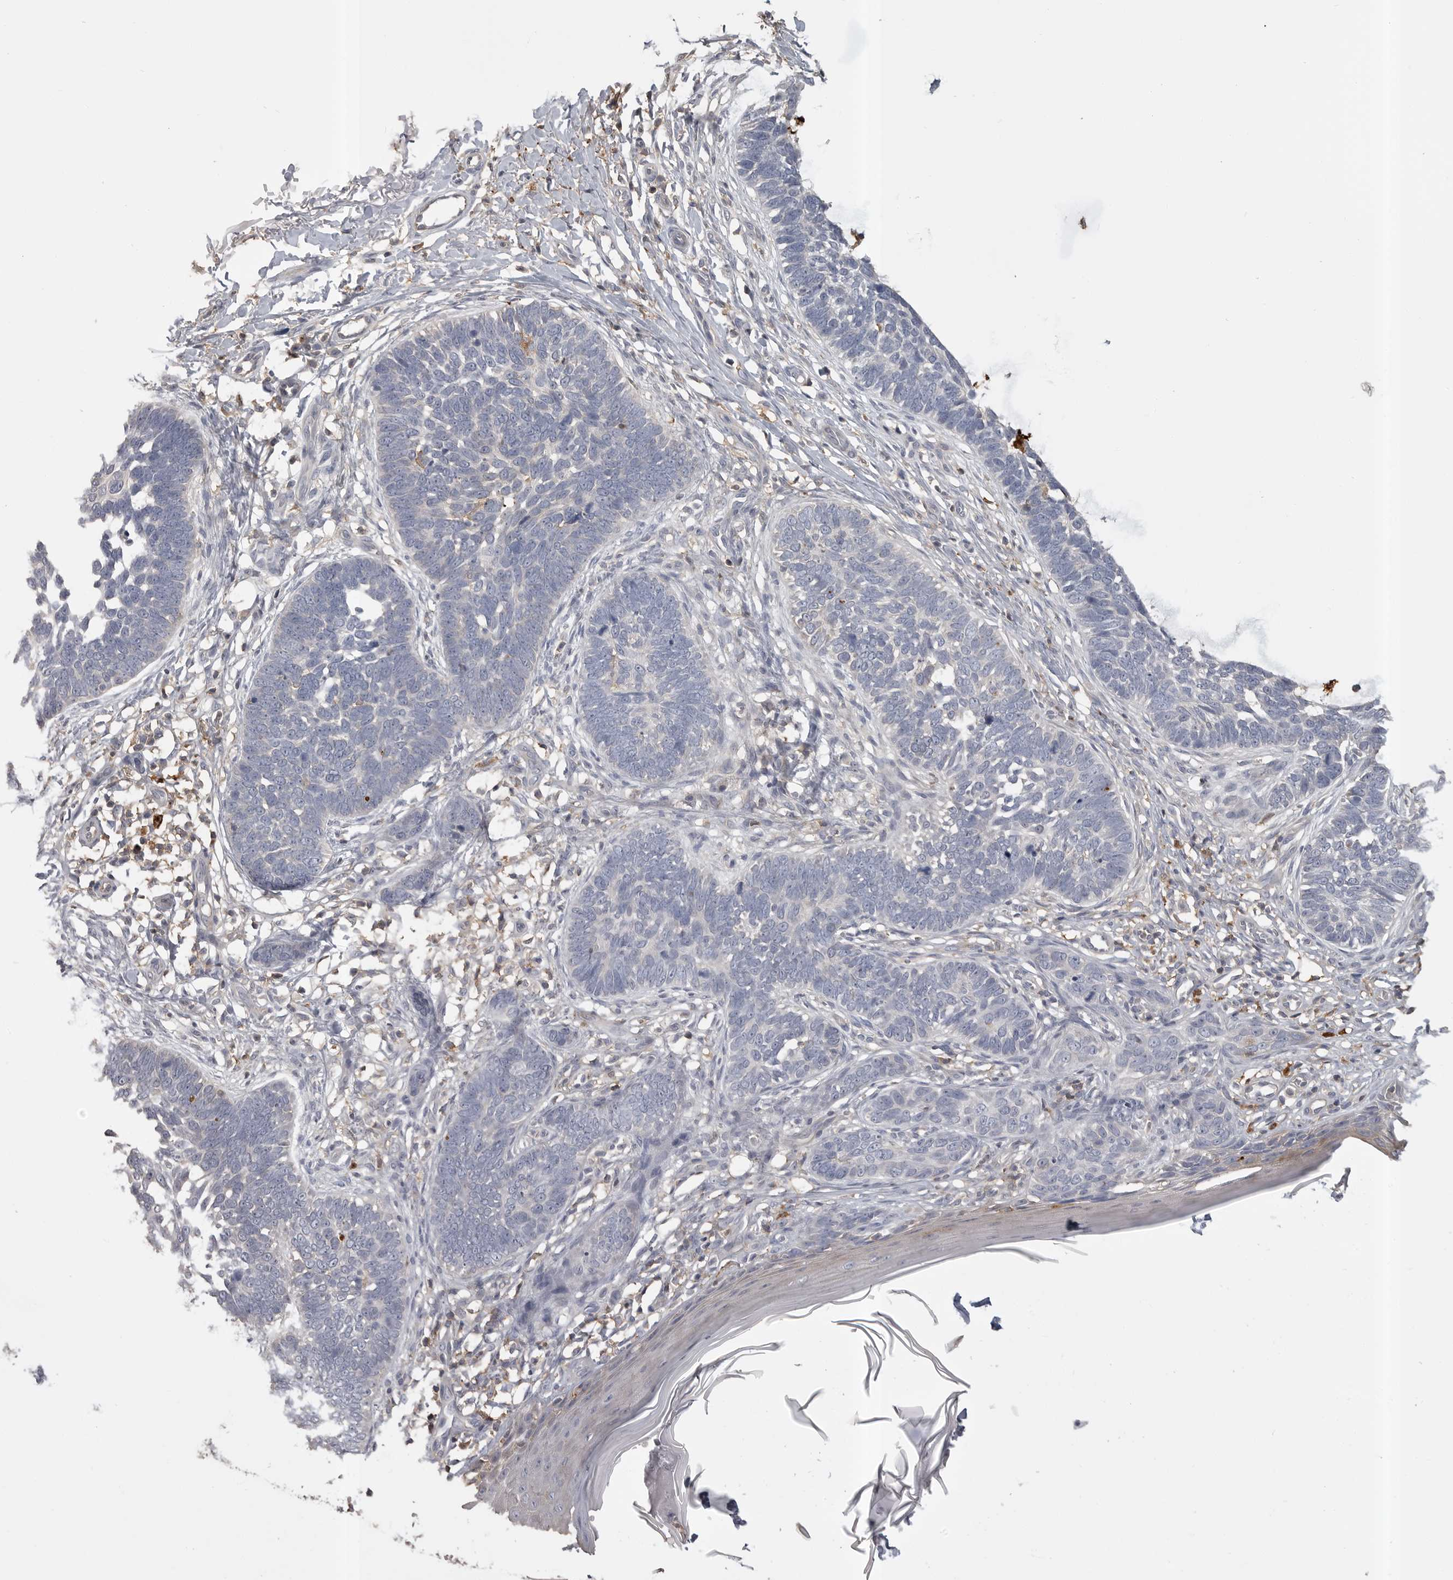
{"staining": {"intensity": "negative", "quantity": "none", "location": "none"}, "tissue": "skin cancer", "cell_type": "Tumor cells", "image_type": "cancer", "snomed": [{"axis": "morphology", "description": "Normal tissue, NOS"}, {"axis": "morphology", "description": "Basal cell carcinoma"}, {"axis": "topography", "description": "Skin"}], "caption": "Basal cell carcinoma (skin) was stained to show a protein in brown. There is no significant expression in tumor cells. (Brightfield microscopy of DAB IHC at high magnification).", "gene": "CMTM6", "patient": {"sex": "male", "age": 77}}